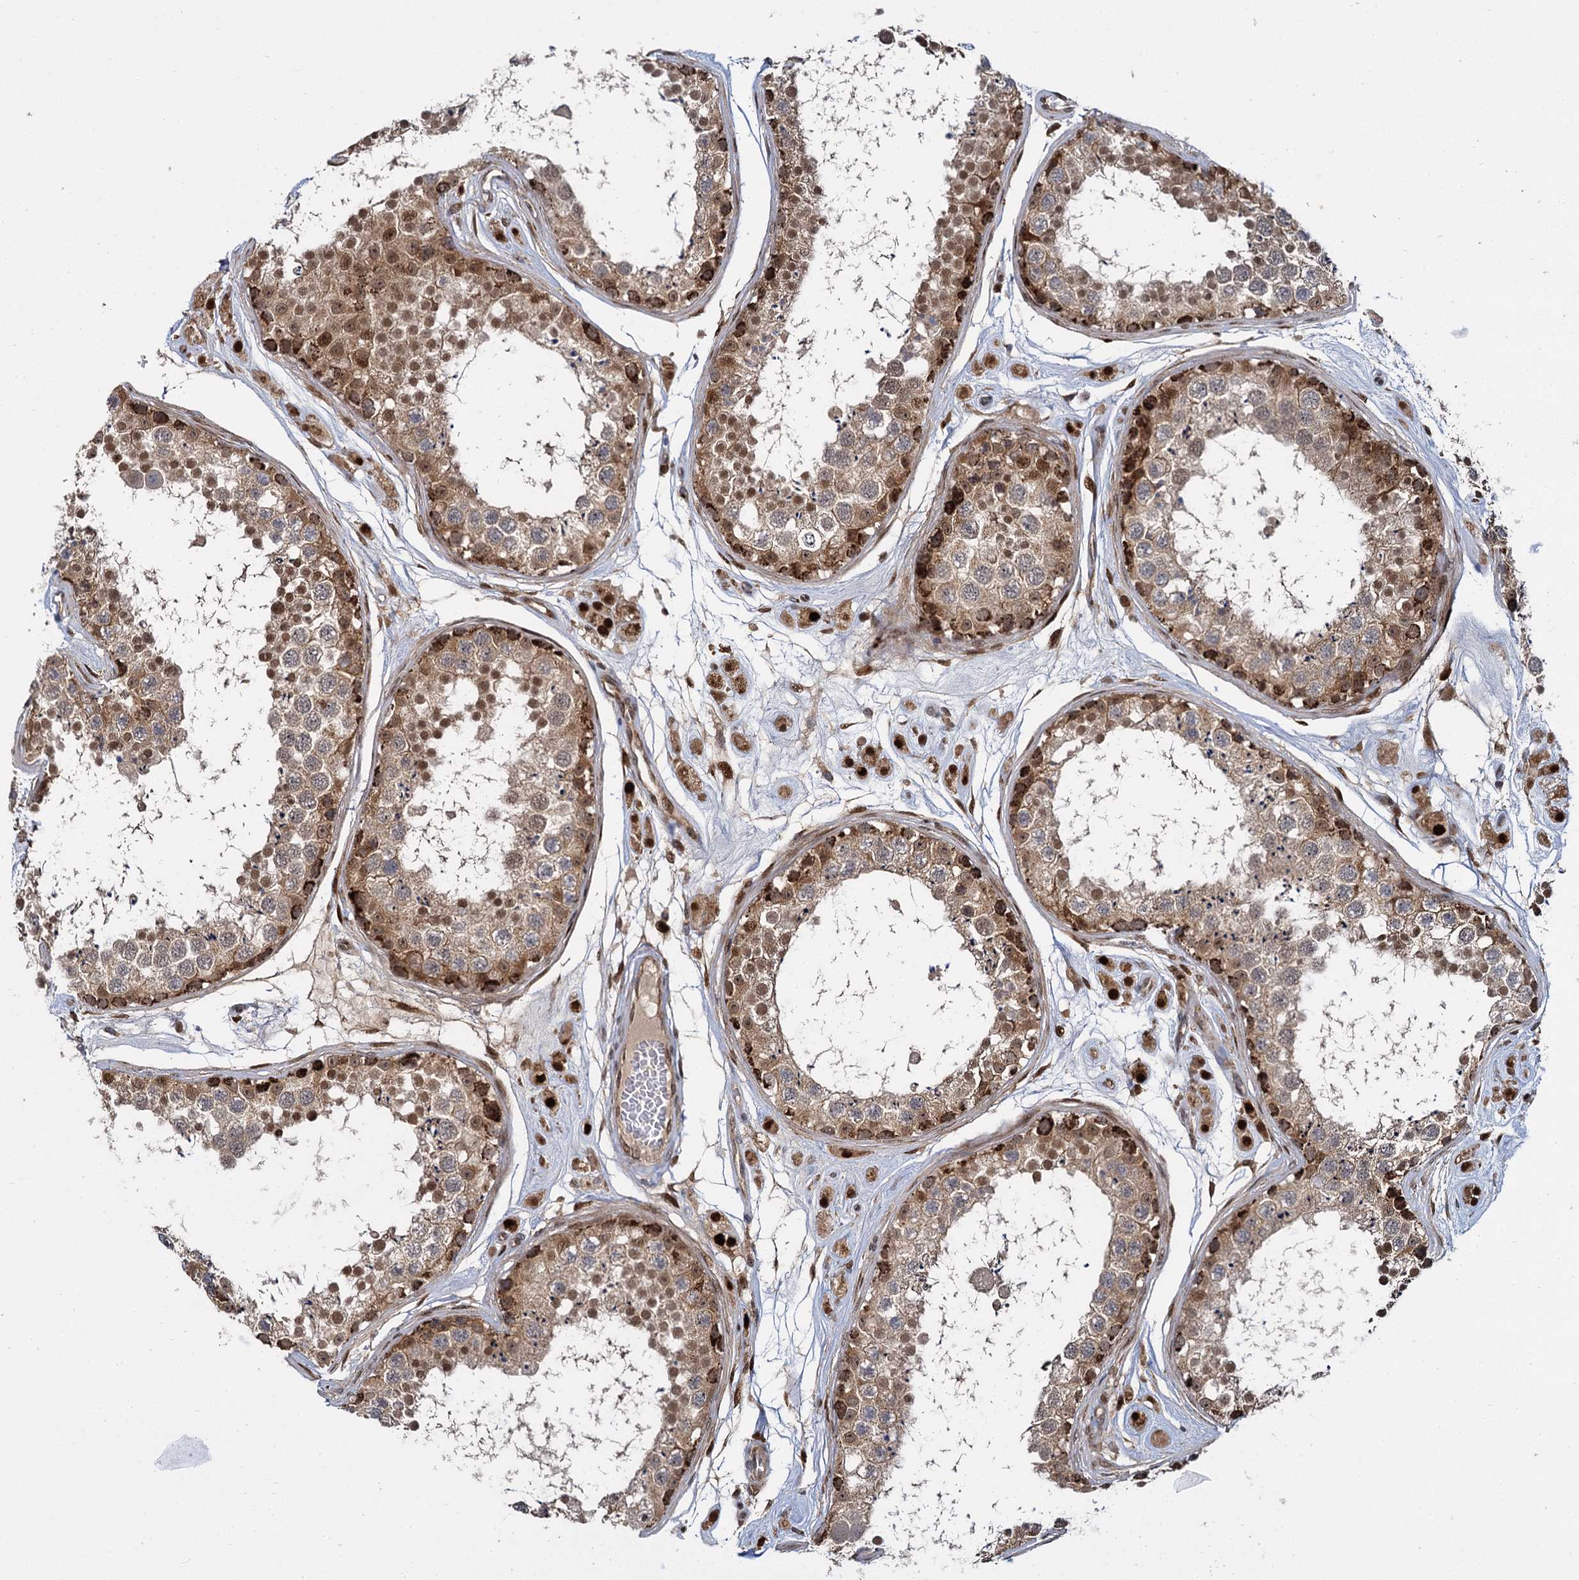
{"staining": {"intensity": "moderate", "quantity": ">75%", "location": "cytoplasmic/membranous,nuclear"}, "tissue": "testis", "cell_type": "Cells in seminiferous ducts", "image_type": "normal", "snomed": [{"axis": "morphology", "description": "Normal tissue, NOS"}, {"axis": "topography", "description": "Testis"}], "caption": "High-power microscopy captured an immunohistochemistry (IHC) image of benign testis, revealing moderate cytoplasmic/membranous,nuclear positivity in approximately >75% of cells in seminiferous ducts.", "gene": "GAL3ST4", "patient": {"sex": "male", "age": 25}}